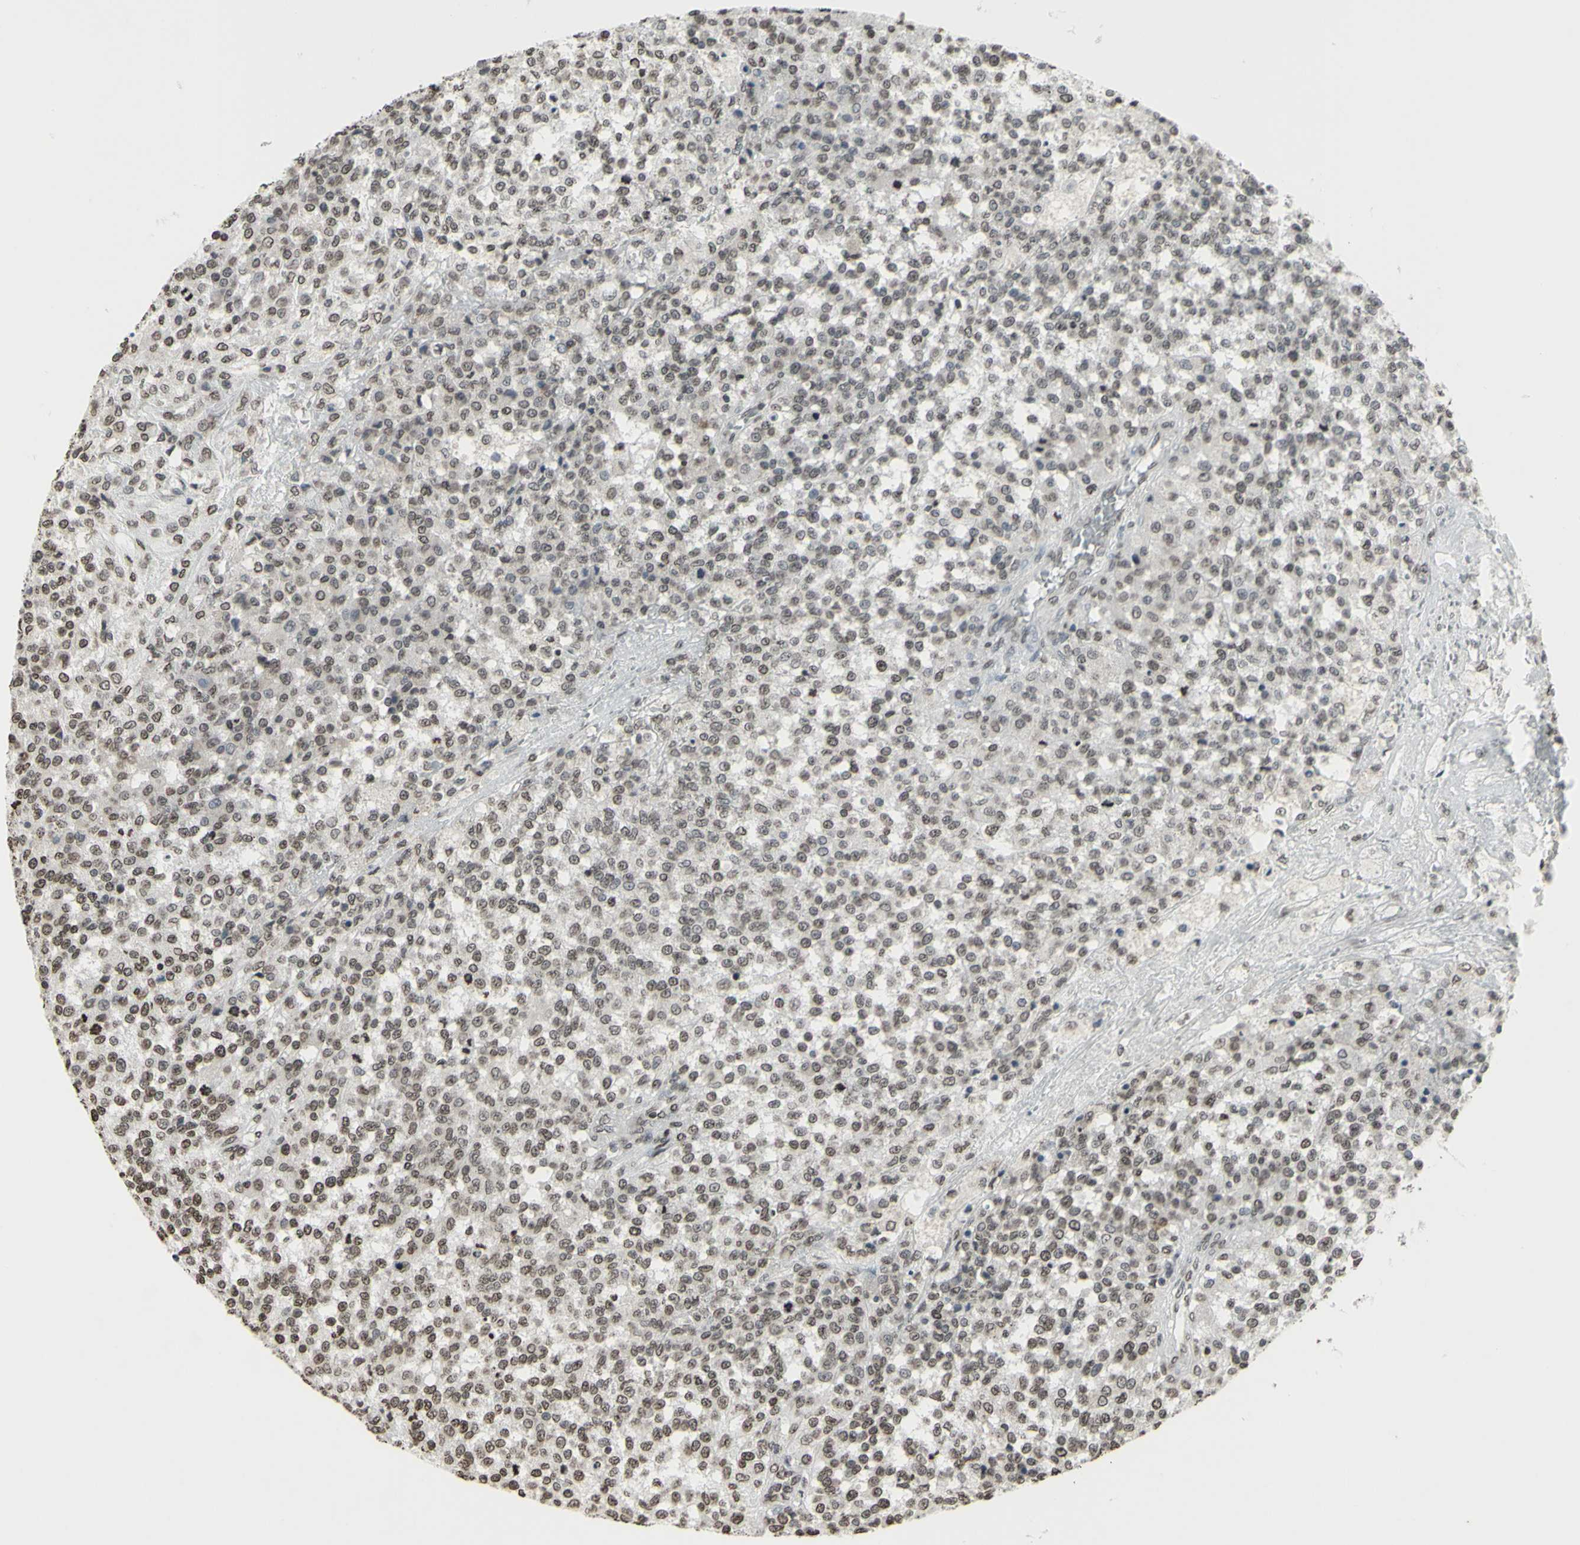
{"staining": {"intensity": "weak", "quantity": "25%-75%", "location": "cytoplasmic/membranous"}, "tissue": "testis cancer", "cell_type": "Tumor cells", "image_type": "cancer", "snomed": [{"axis": "morphology", "description": "Seminoma, NOS"}, {"axis": "topography", "description": "Testis"}], "caption": "Testis cancer (seminoma) stained with a brown dye shows weak cytoplasmic/membranous positive staining in about 25%-75% of tumor cells.", "gene": "CD79B", "patient": {"sex": "male", "age": 59}}